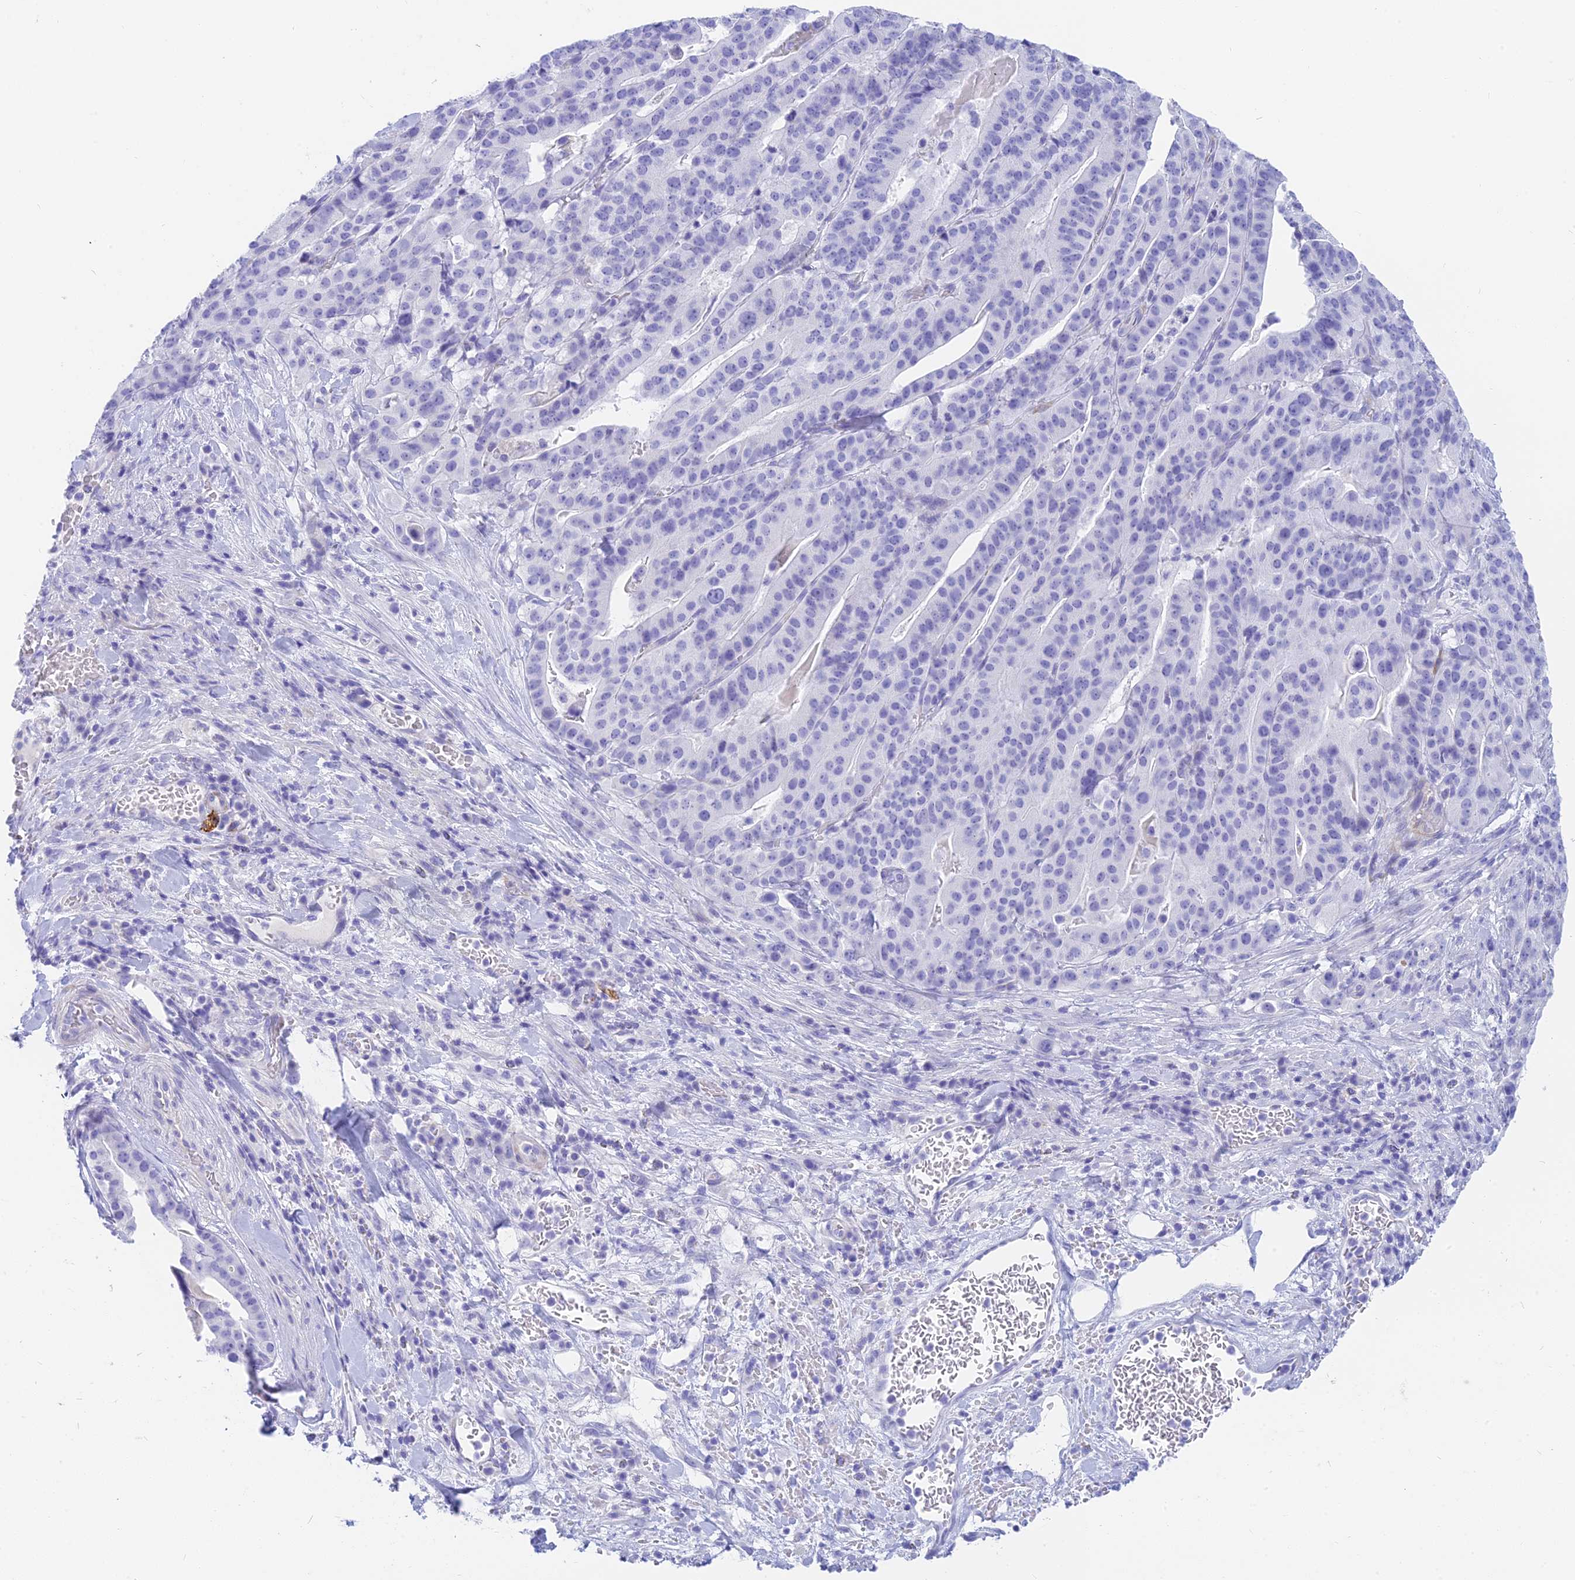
{"staining": {"intensity": "negative", "quantity": "none", "location": "none"}, "tissue": "stomach cancer", "cell_type": "Tumor cells", "image_type": "cancer", "snomed": [{"axis": "morphology", "description": "Adenocarcinoma, NOS"}, {"axis": "topography", "description": "Stomach"}], "caption": "DAB (3,3'-diaminobenzidine) immunohistochemical staining of adenocarcinoma (stomach) exhibits no significant staining in tumor cells.", "gene": "SLC36A2", "patient": {"sex": "male", "age": 48}}